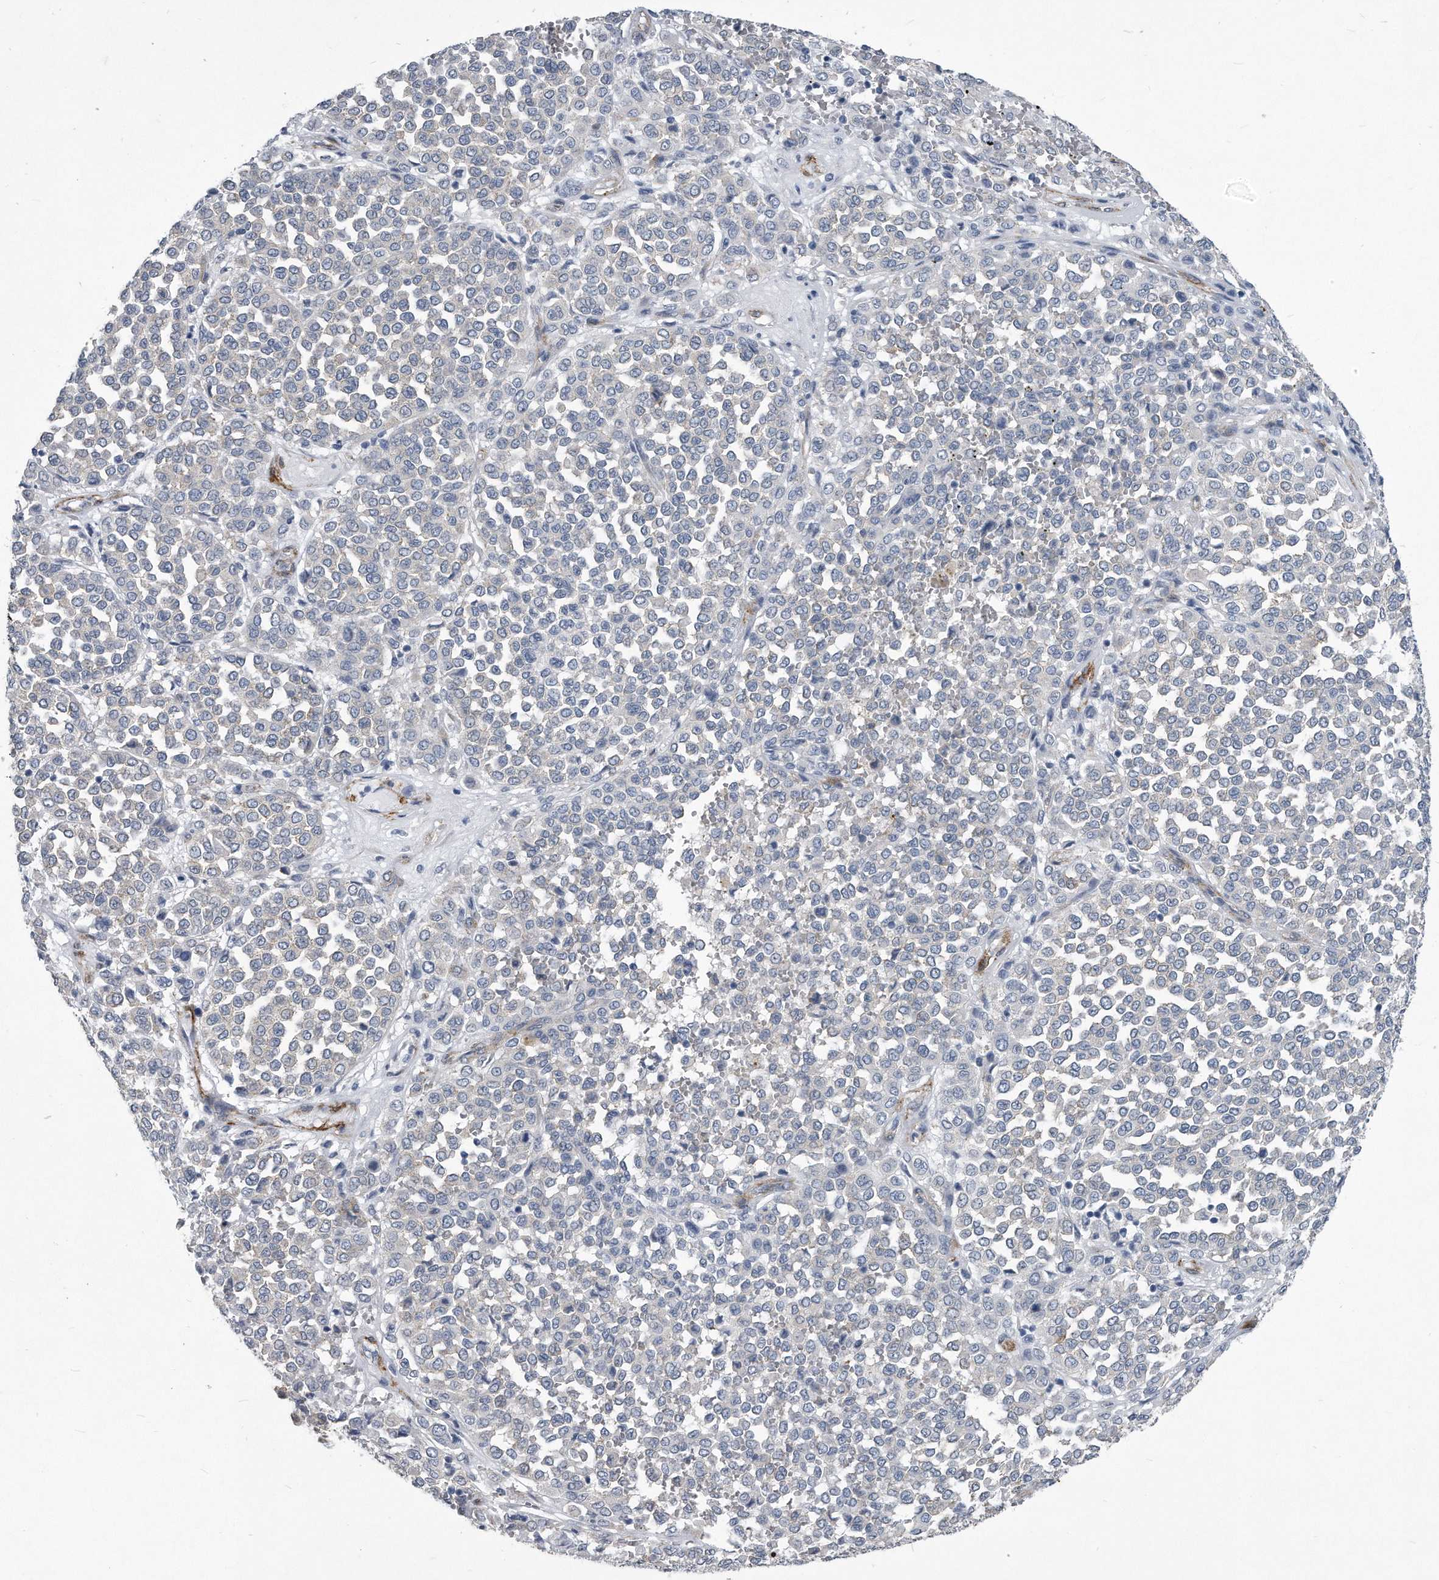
{"staining": {"intensity": "negative", "quantity": "none", "location": "none"}, "tissue": "melanoma", "cell_type": "Tumor cells", "image_type": "cancer", "snomed": [{"axis": "morphology", "description": "Malignant melanoma, Metastatic site"}, {"axis": "topography", "description": "Pancreas"}], "caption": "IHC micrograph of malignant melanoma (metastatic site) stained for a protein (brown), which displays no positivity in tumor cells. (DAB immunohistochemistry visualized using brightfield microscopy, high magnification).", "gene": "EIF2B4", "patient": {"sex": "female", "age": 30}}